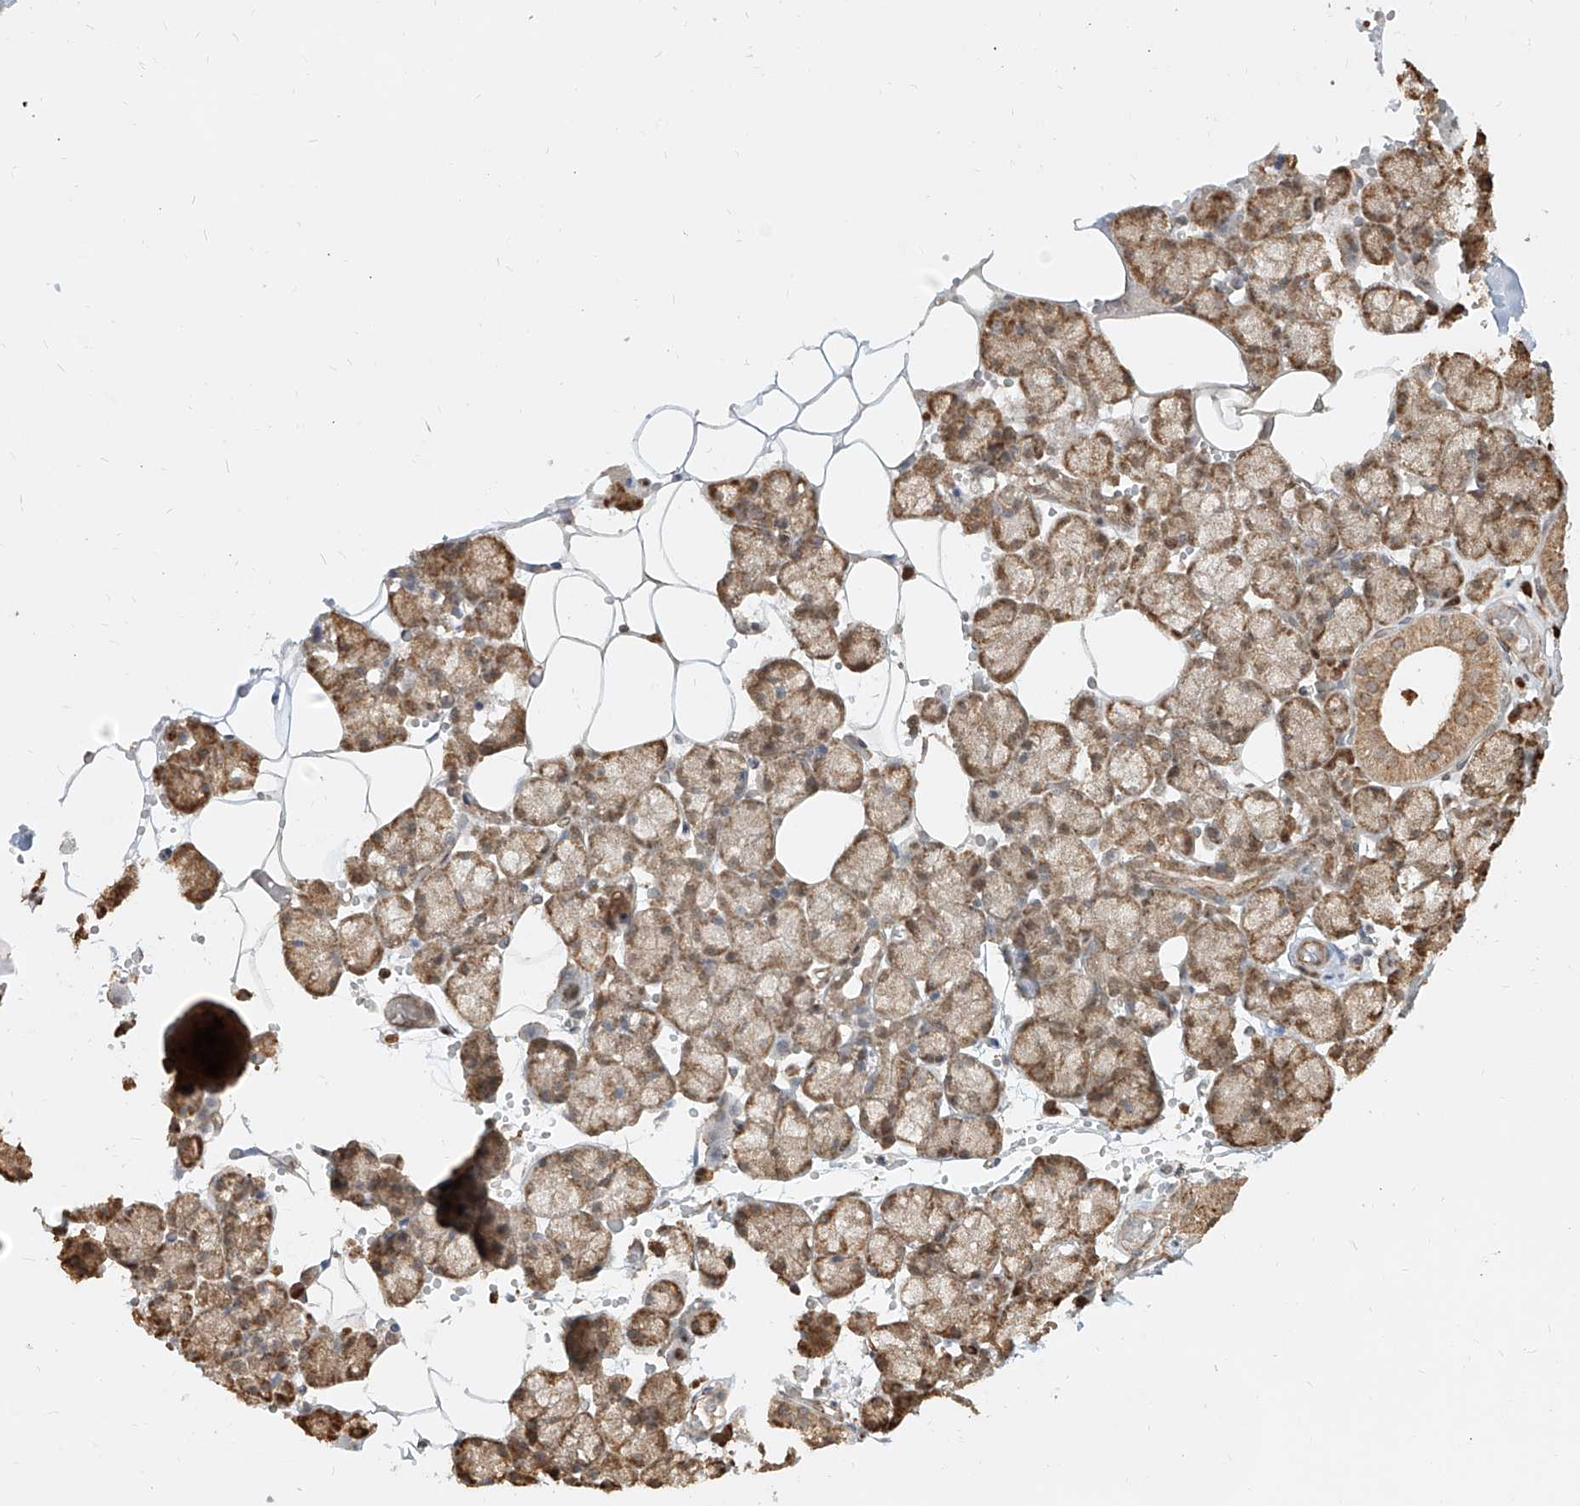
{"staining": {"intensity": "moderate", "quantity": ">75%", "location": "cytoplasmic/membranous"}, "tissue": "salivary gland", "cell_type": "Glandular cells", "image_type": "normal", "snomed": [{"axis": "morphology", "description": "Normal tissue, NOS"}, {"axis": "topography", "description": "Salivary gland"}], "caption": "Protein expression analysis of normal salivary gland reveals moderate cytoplasmic/membranous expression in approximately >75% of glandular cells.", "gene": "UBE2K", "patient": {"sex": "male", "age": 62}}